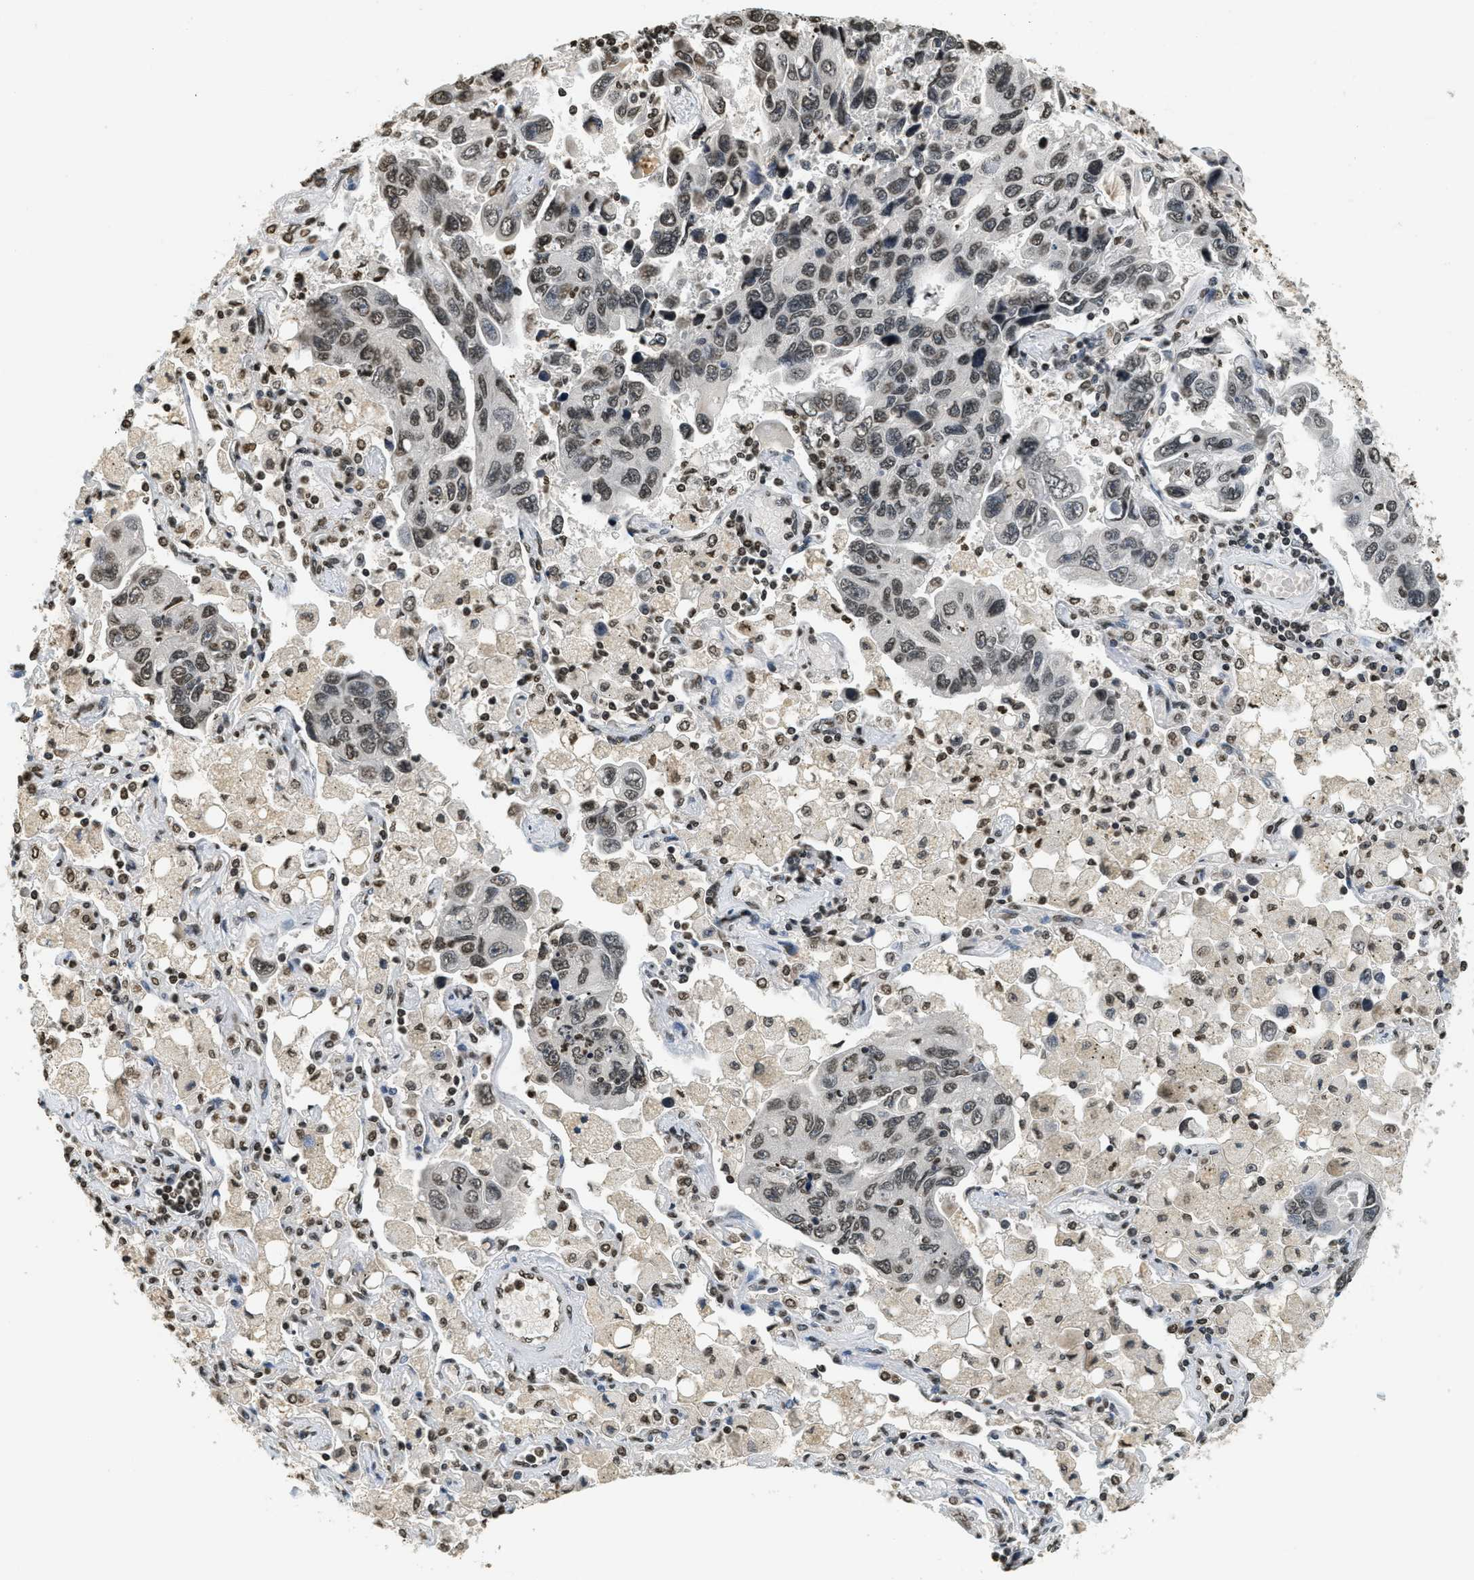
{"staining": {"intensity": "moderate", "quantity": ">75%", "location": "nuclear"}, "tissue": "lung cancer", "cell_type": "Tumor cells", "image_type": "cancer", "snomed": [{"axis": "morphology", "description": "Adenocarcinoma, NOS"}, {"axis": "topography", "description": "Lung"}], "caption": "A brown stain labels moderate nuclear staining of a protein in human lung adenocarcinoma tumor cells. Immunohistochemistry stains the protein in brown and the nuclei are stained blue.", "gene": "LDB2", "patient": {"sex": "male", "age": 64}}